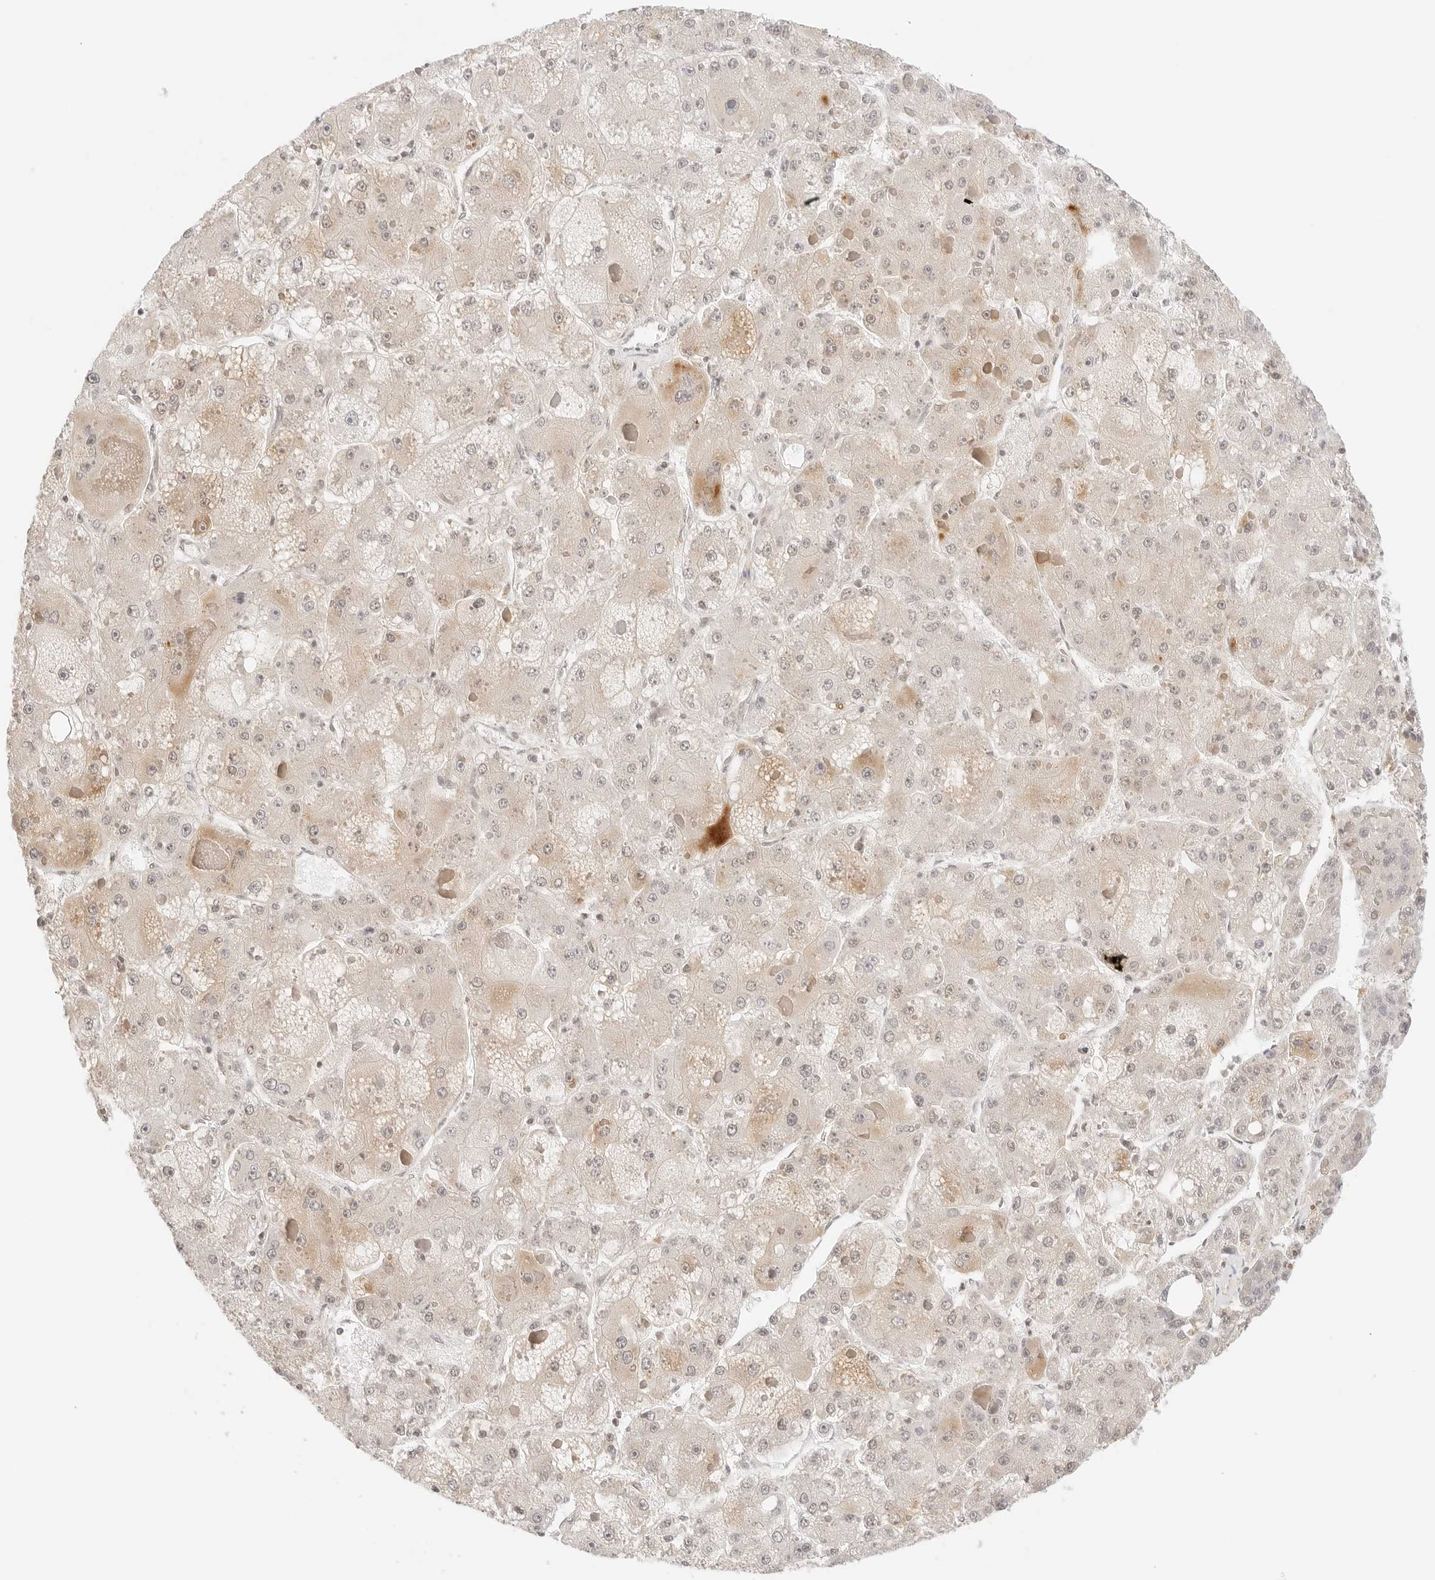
{"staining": {"intensity": "weak", "quantity": ">75%", "location": "cytoplasmic/membranous"}, "tissue": "liver cancer", "cell_type": "Tumor cells", "image_type": "cancer", "snomed": [{"axis": "morphology", "description": "Carcinoma, Hepatocellular, NOS"}, {"axis": "topography", "description": "Liver"}], "caption": "Tumor cells display low levels of weak cytoplasmic/membranous staining in about >75% of cells in human liver hepatocellular carcinoma. The protein of interest is shown in brown color, while the nuclei are stained blue.", "gene": "SEPTIN4", "patient": {"sex": "female", "age": 73}}